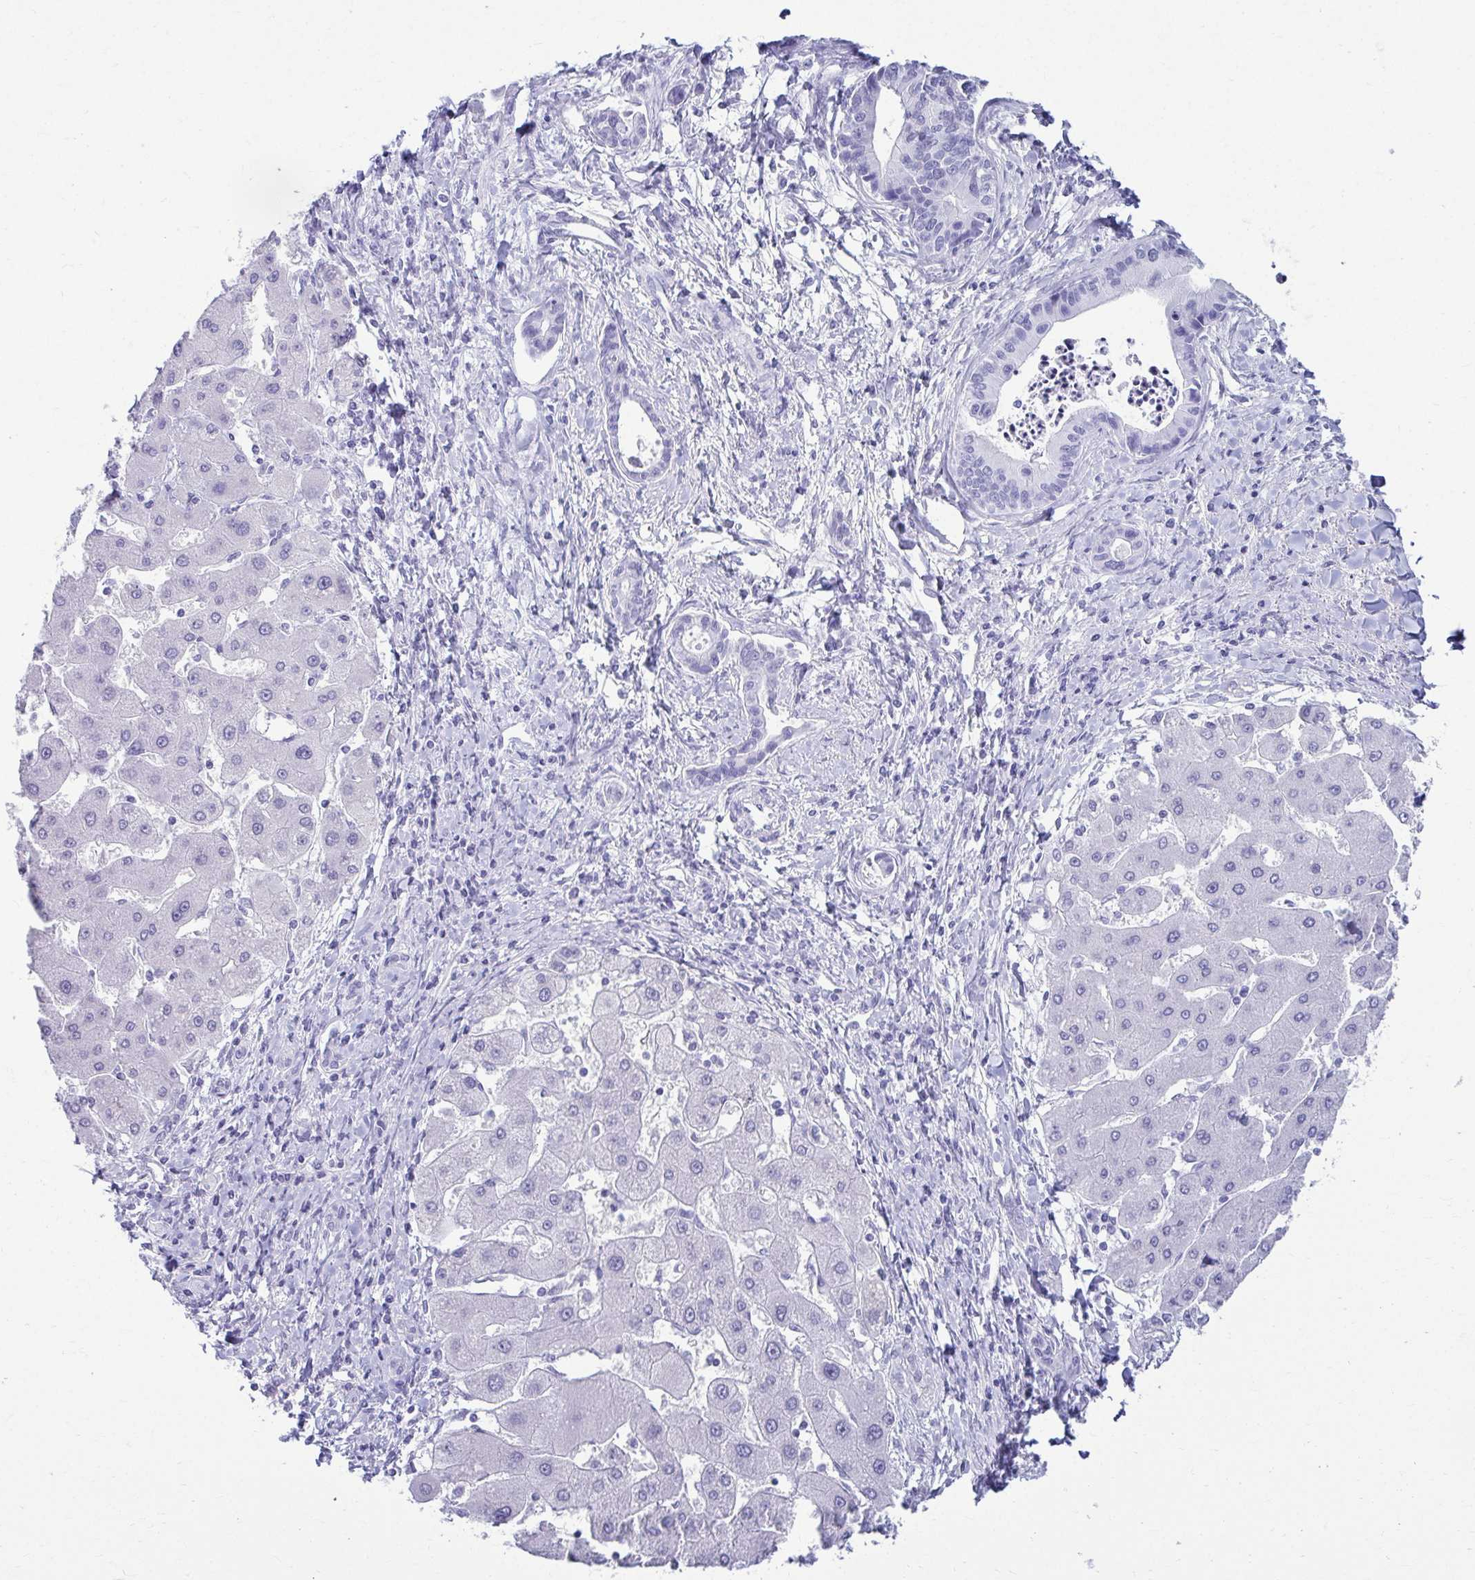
{"staining": {"intensity": "negative", "quantity": "none", "location": "none"}, "tissue": "liver cancer", "cell_type": "Tumor cells", "image_type": "cancer", "snomed": [{"axis": "morphology", "description": "Cholangiocarcinoma"}, {"axis": "topography", "description": "Liver"}], "caption": "A high-resolution histopathology image shows IHC staining of liver cancer, which exhibits no significant staining in tumor cells.", "gene": "ATP4B", "patient": {"sex": "male", "age": 66}}